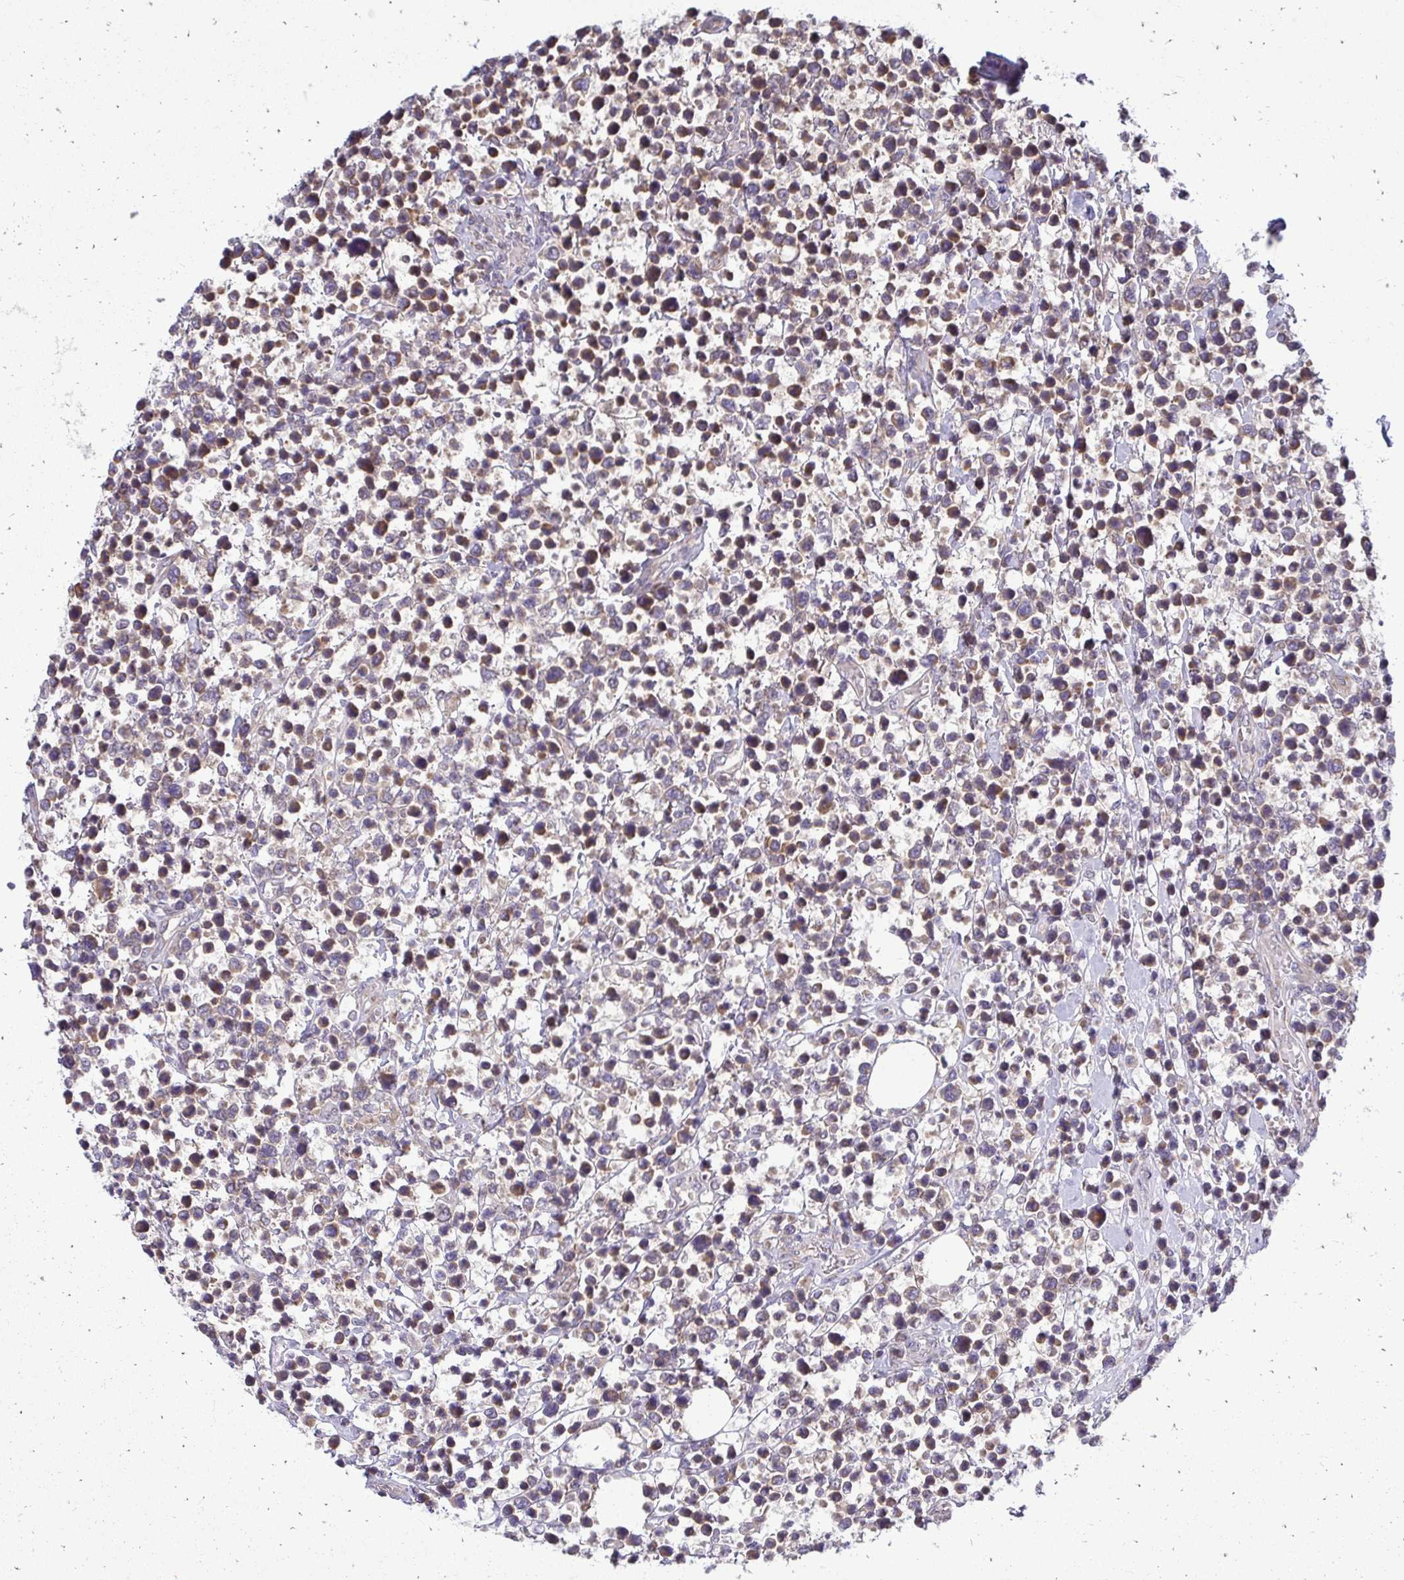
{"staining": {"intensity": "moderate", "quantity": ">75%", "location": "cytoplasmic/membranous"}, "tissue": "lymphoma", "cell_type": "Tumor cells", "image_type": "cancer", "snomed": [{"axis": "morphology", "description": "Malignant lymphoma, non-Hodgkin's type, High grade"}, {"axis": "topography", "description": "Soft tissue"}], "caption": "Immunohistochemical staining of human high-grade malignant lymphoma, non-Hodgkin's type shows moderate cytoplasmic/membranous protein staining in approximately >75% of tumor cells.", "gene": "RPLP2", "patient": {"sex": "female", "age": 56}}